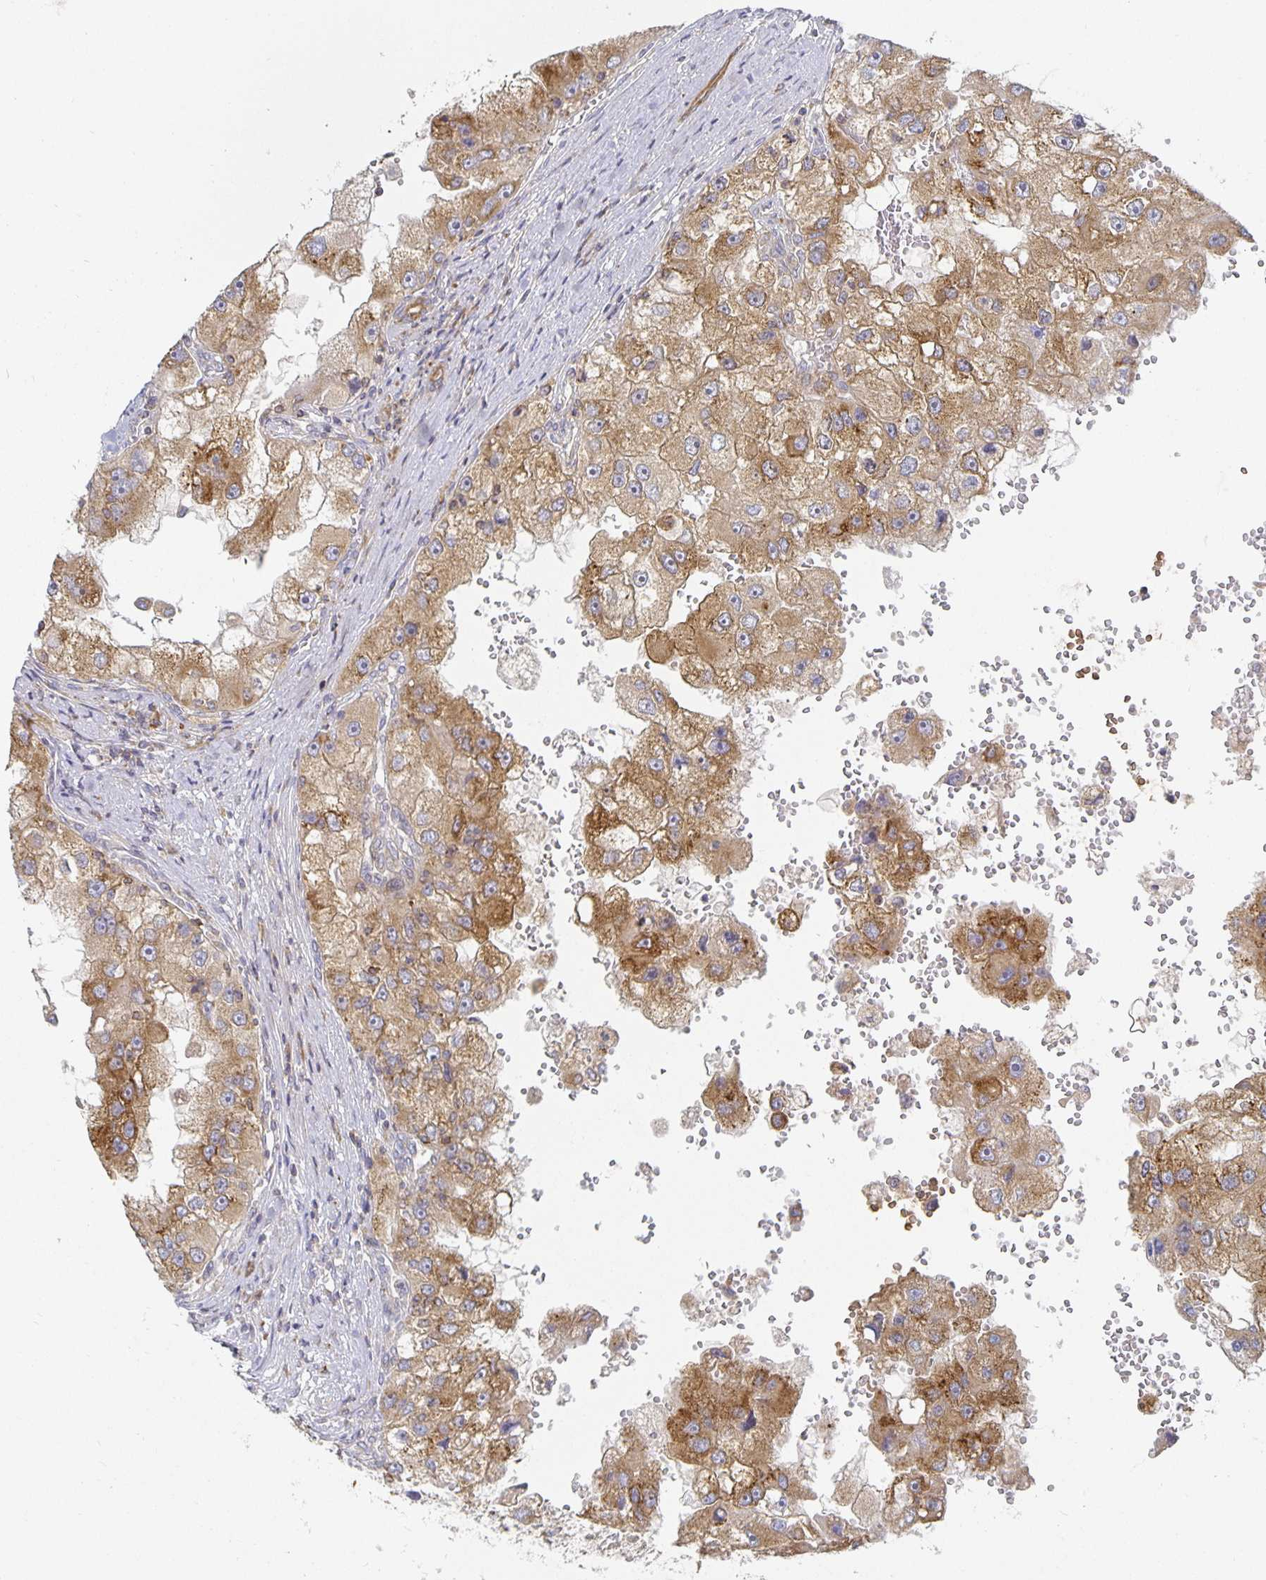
{"staining": {"intensity": "moderate", "quantity": ">75%", "location": "cytoplasmic/membranous"}, "tissue": "renal cancer", "cell_type": "Tumor cells", "image_type": "cancer", "snomed": [{"axis": "morphology", "description": "Adenocarcinoma, NOS"}, {"axis": "topography", "description": "Kidney"}], "caption": "A medium amount of moderate cytoplasmic/membranous staining is seen in about >75% of tumor cells in renal cancer tissue. The protein is shown in brown color, while the nuclei are stained blue.", "gene": "NOMO1", "patient": {"sex": "male", "age": 63}}